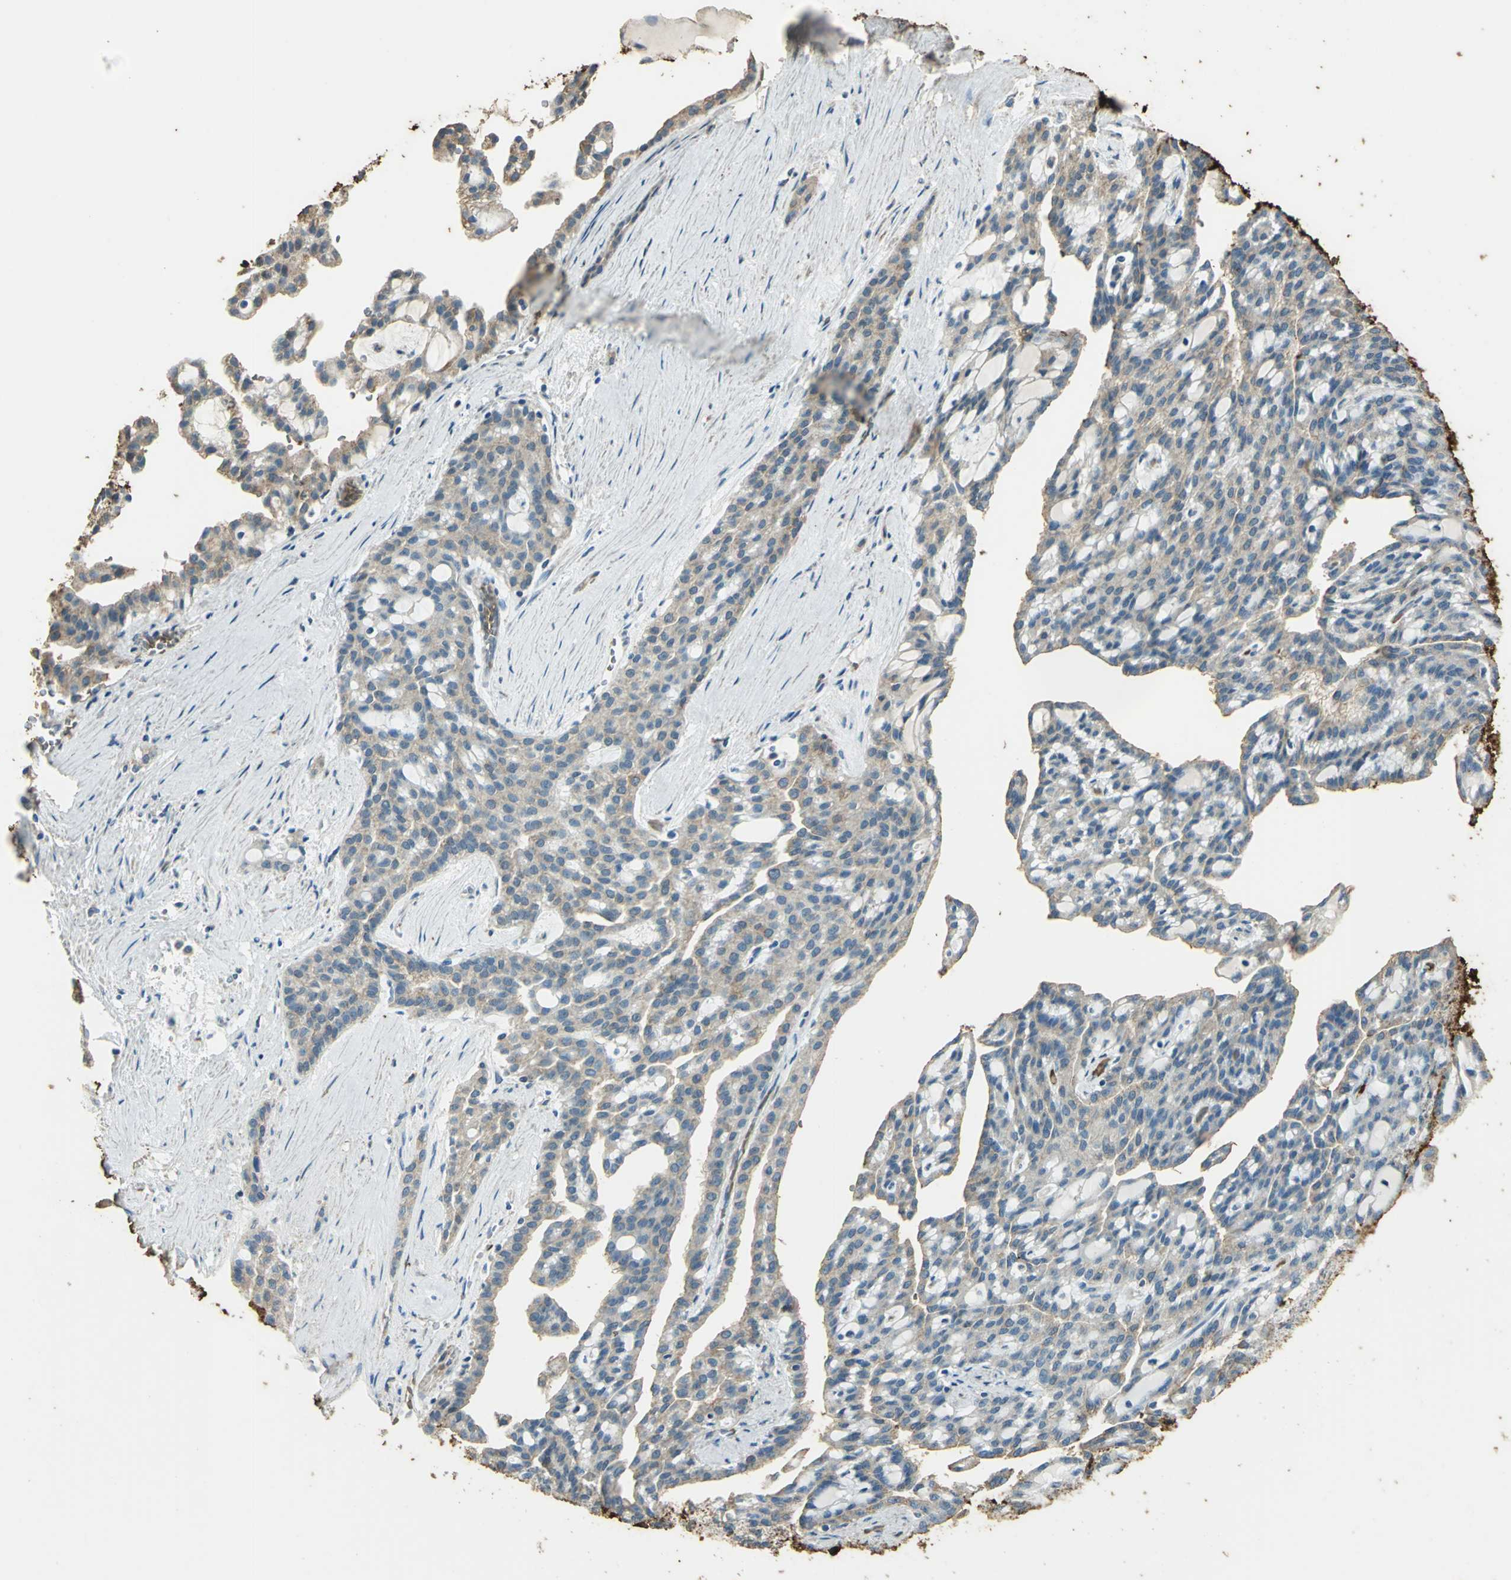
{"staining": {"intensity": "weak", "quantity": "25%-75%", "location": "cytoplasmic/membranous"}, "tissue": "renal cancer", "cell_type": "Tumor cells", "image_type": "cancer", "snomed": [{"axis": "morphology", "description": "Adenocarcinoma, NOS"}, {"axis": "topography", "description": "Kidney"}], "caption": "Human renal cancer (adenocarcinoma) stained with a protein marker reveals weak staining in tumor cells.", "gene": "TRAPPC2", "patient": {"sex": "male", "age": 63}}